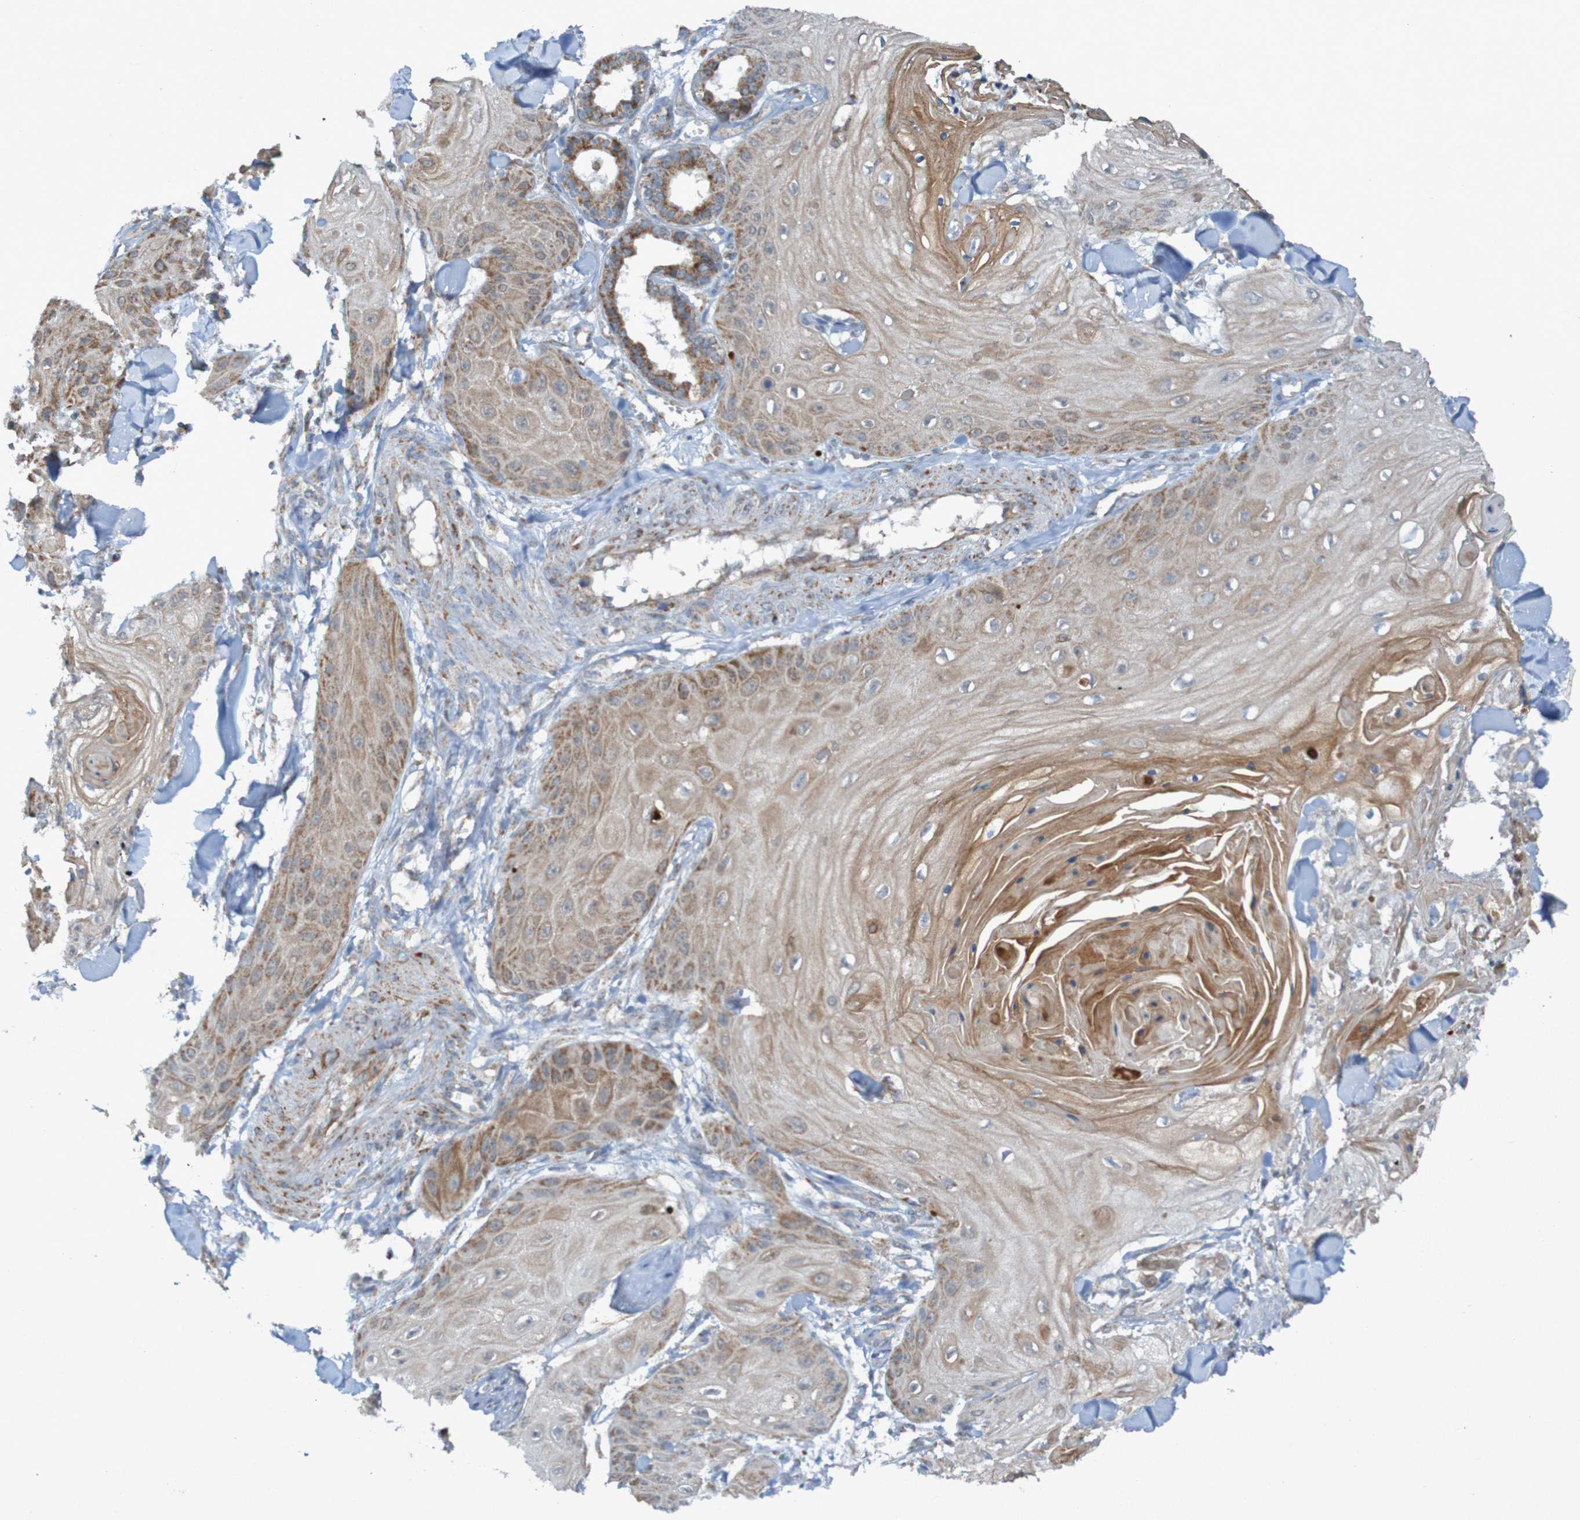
{"staining": {"intensity": "weak", "quantity": ">75%", "location": "cytoplasmic/membranous"}, "tissue": "skin cancer", "cell_type": "Tumor cells", "image_type": "cancer", "snomed": [{"axis": "morphology", "description": "Squamous cell carcinoma, NOS"}, {"axis": "topography", "description": "Skin"}], "caption": "Weak cytoplasmic/membranous protein expression is present in about >75% of tumor cells in skin cancer (squamous cell carcinoma).", "gene": "CCDC51", "patient": {"sex": "male", "age": 74}}